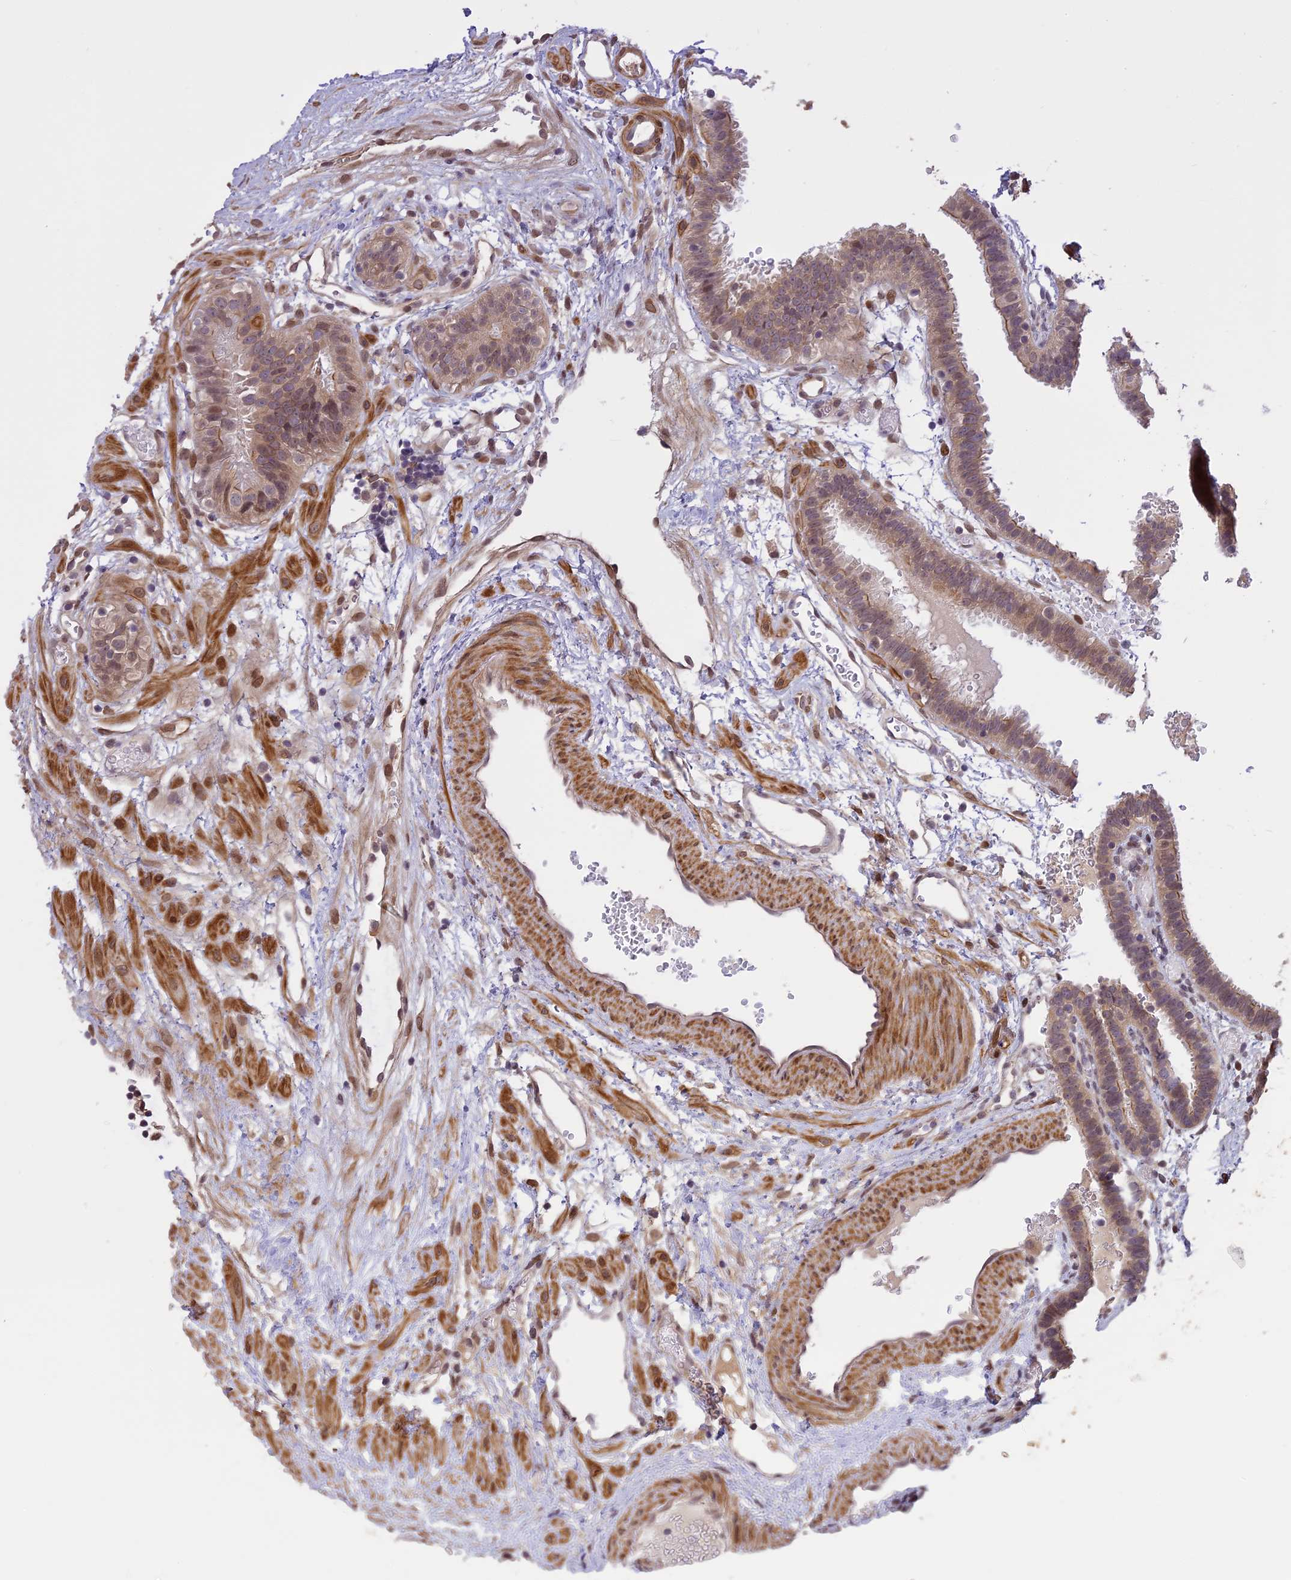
{"staining": {"intensity": "moderate", "quantity": "<25%", "location": "cytoplasmic/membranous"}, "tissue": "fallopian tube", "cell_type": "Glandular cells", "image_type": "normal", "snomed": [{"axis": "morphology", "description": "Normal tissue, NOS"}, {"axis": "topography", "description": "Fallopian tube"}], "caption": "There is low levels of moderate cytoplasmic/membranous staining in glandular cells of unremarkable fallopian tube, as demonstrated by immunohistochemical staining (brown color).", "gene": "PRELID2", "patient": {"sex": "female", "age": 37}}